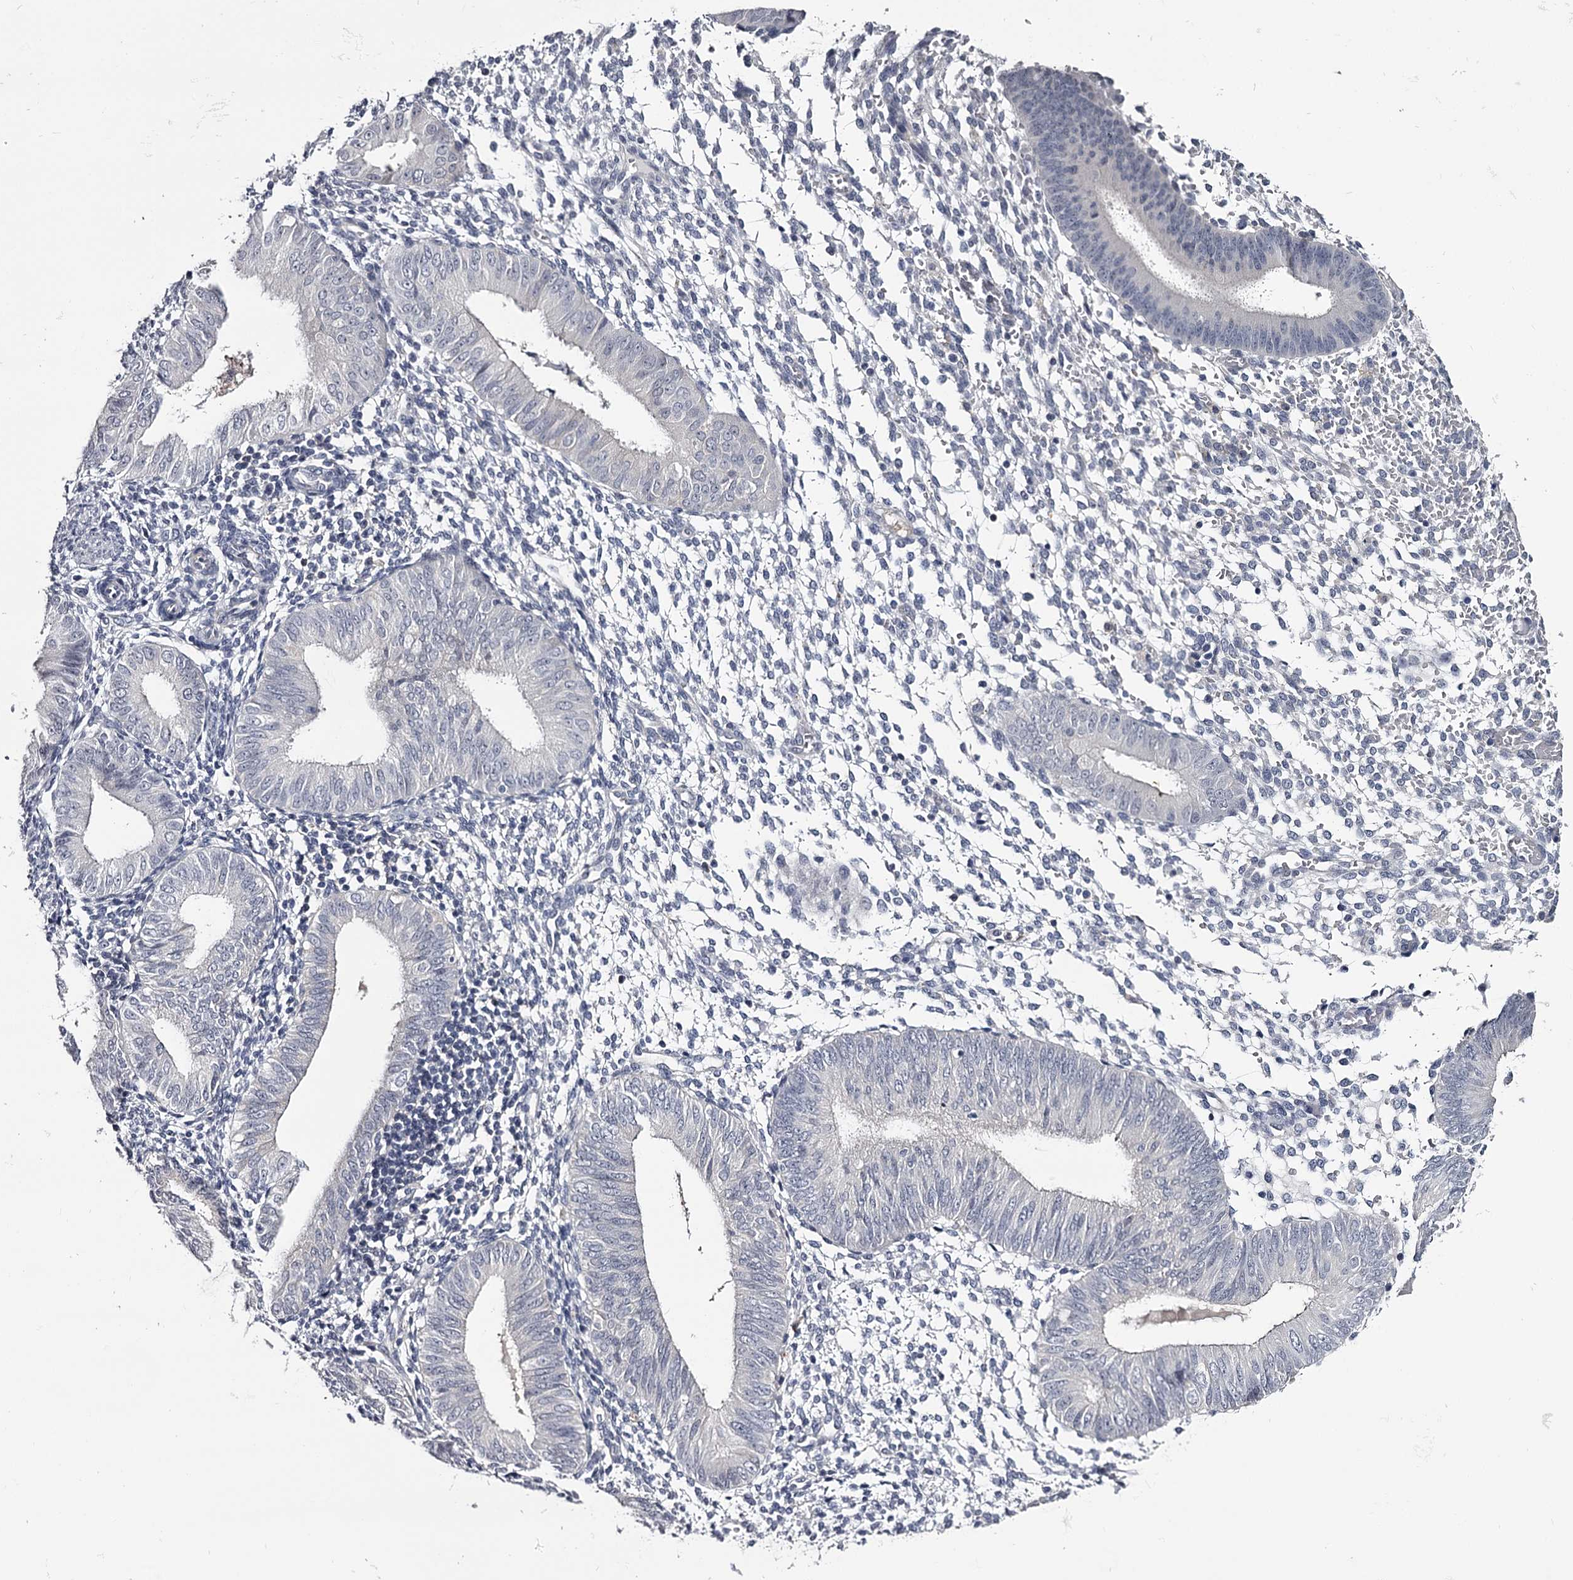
{"staining": {"intensity": "negative", "quantity": "none", "location": "none"}, "tissue": "endometrium", "cell_type": "Cells in endometrial stroma", "image_type": "normal", "snomed": [{"axis": "morphology", "description": "Normal tissue, NOS"}, {"axis": "topography", "description": "Uterus"}, {"axis": "topography", "description": "Endometrium"}], "caption": "This is a micrograph of IHC staining of normal endometrium, which shows no positivity in cells in endometrial stroma. (Brightfield microscopy of DAB immunohistochemistry (IHC) at high magnification).", "gene": "GSTO1", "patient": {"sex": "female", "age": 48}}